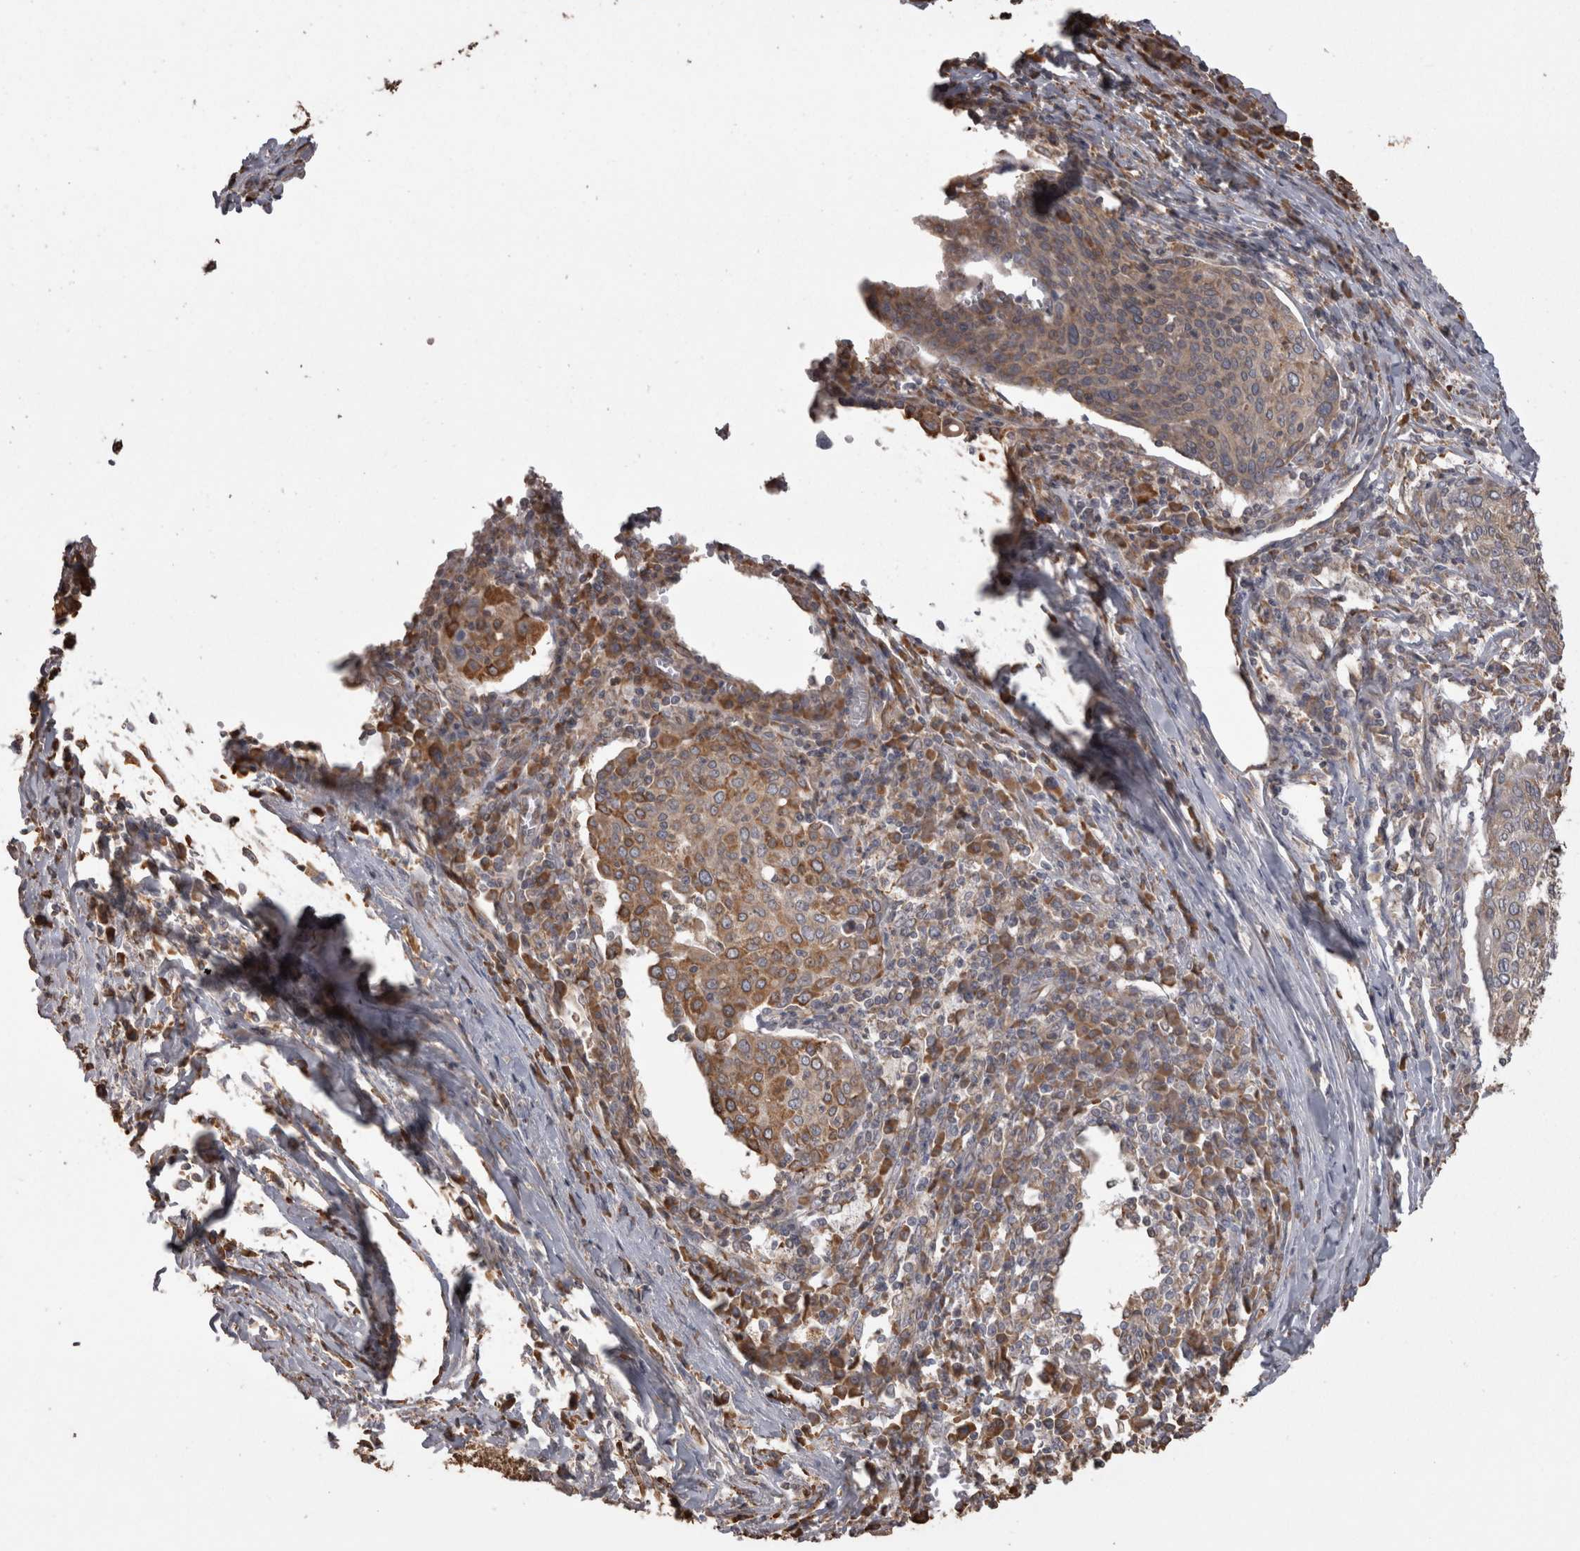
{"staining": {"intensity": "moderate", "quantity": ">75%", "location": "cytoplasmic/membranous"}, "tissue": "cervical cancer", "cell_type": "Tumor cells", "image_type": "cancer", "snomed": [{"axis": "morphology", "description": "Squamous cell carcinoma, NOS"}, {"axis": "topography", "description": "Cervix"}], "caption": "Tumor cells display moderate cytoplasmic/membranous staining in approximately >75% of cells in cervical cancer (squamous cell carcinoma).", "gene": "PON2", "patient": {"sex": "female", "age": 40}}